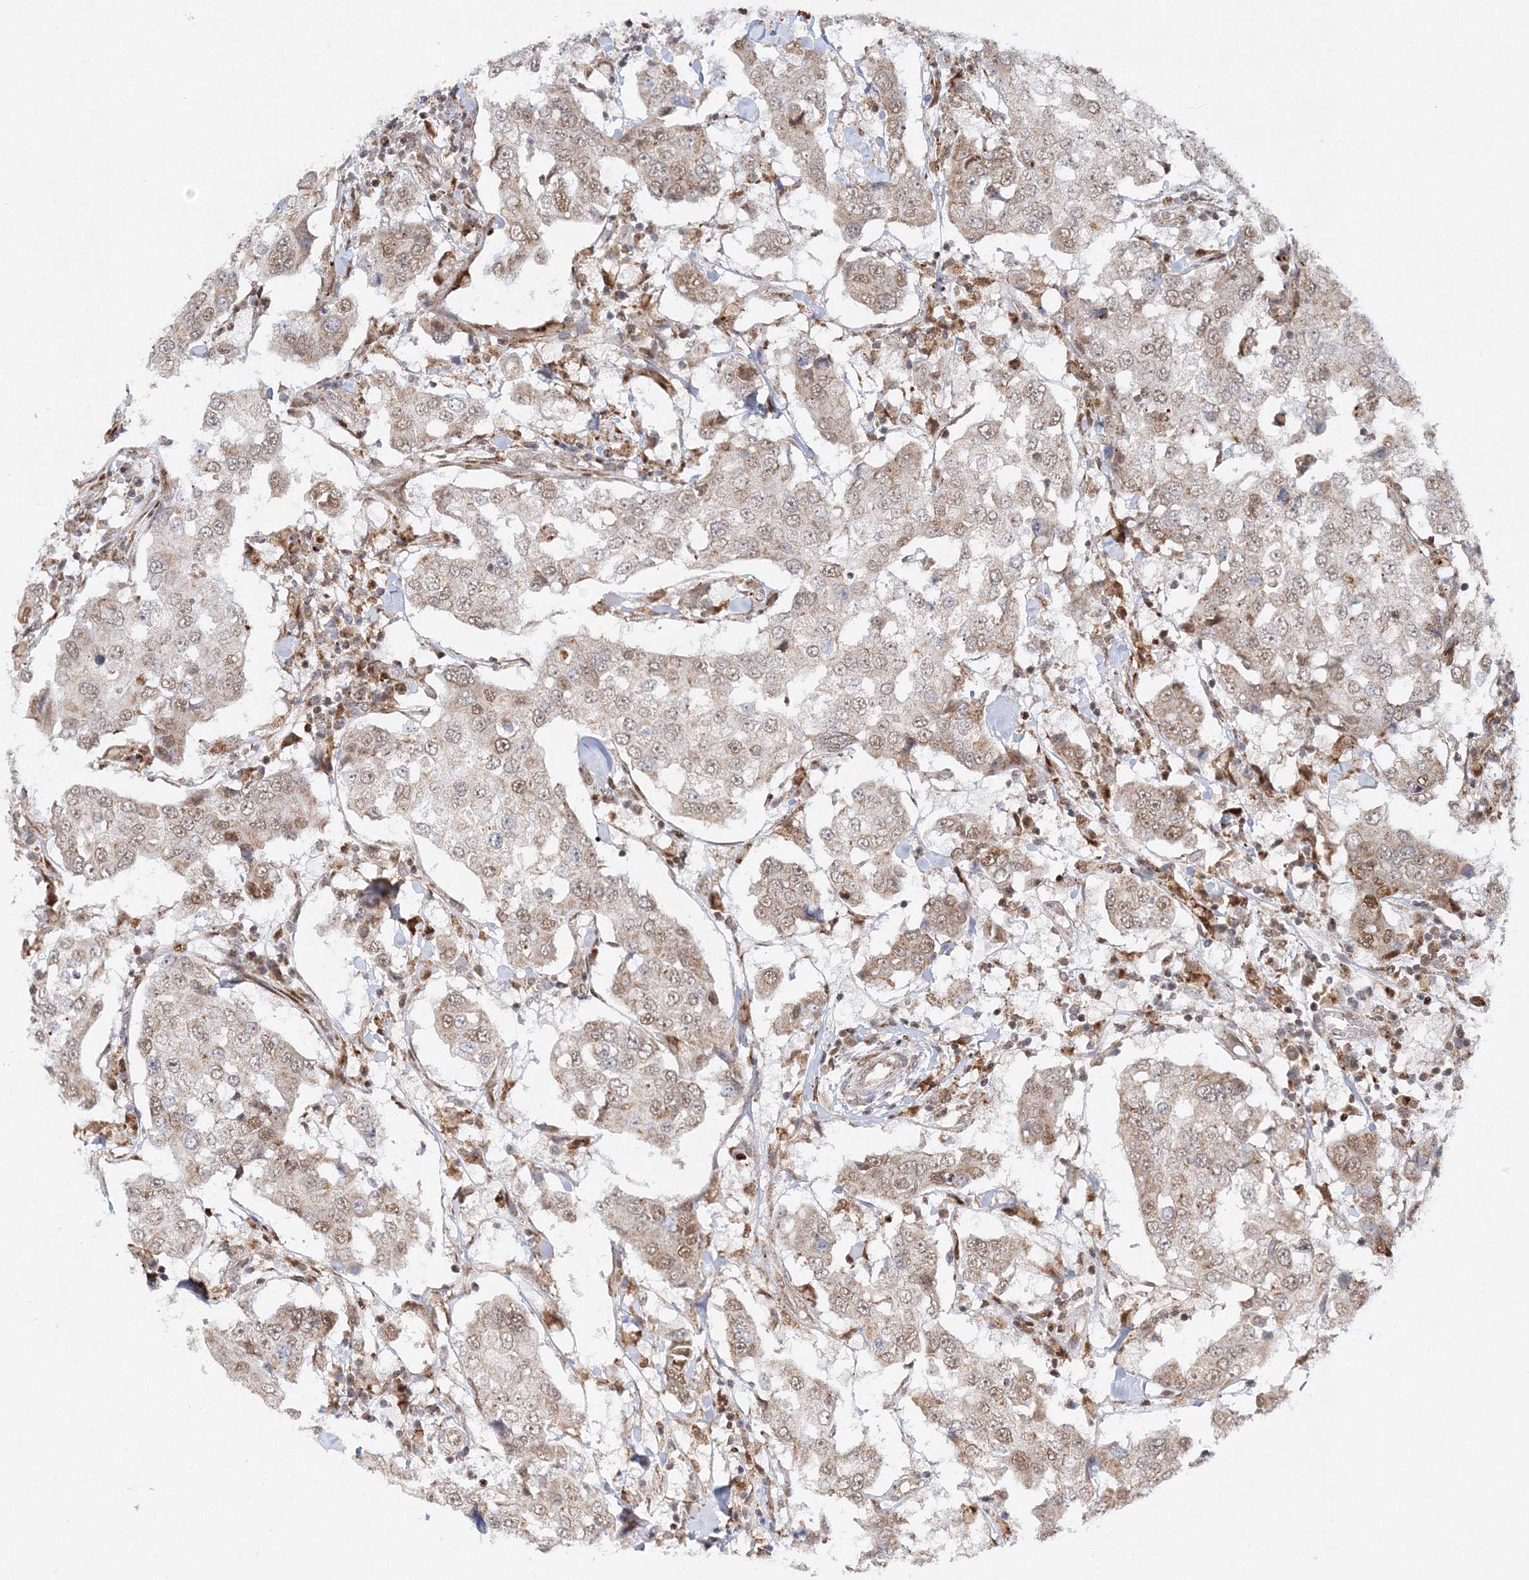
{"staining": {"intensity": "moderate", "quantity": ">75%", "location": "cytoplasmic/membranous"}, "tissue": "breast cancer", "cell_type": "Tumor cells", "image_type": "cancer", "snomed": [{"axis": "morphology", "description": "Duct carcinoma"}, {"axis": "topography", "description": "Breast"}], "caption": "Moderate cytoplasmic/membranous staining is seen in approximately >75% of tumor cells in invasive ductal carcinoma (breast).", "gene": "RAB11FIP2", "patient": {"sex": "female", "age": 27}}